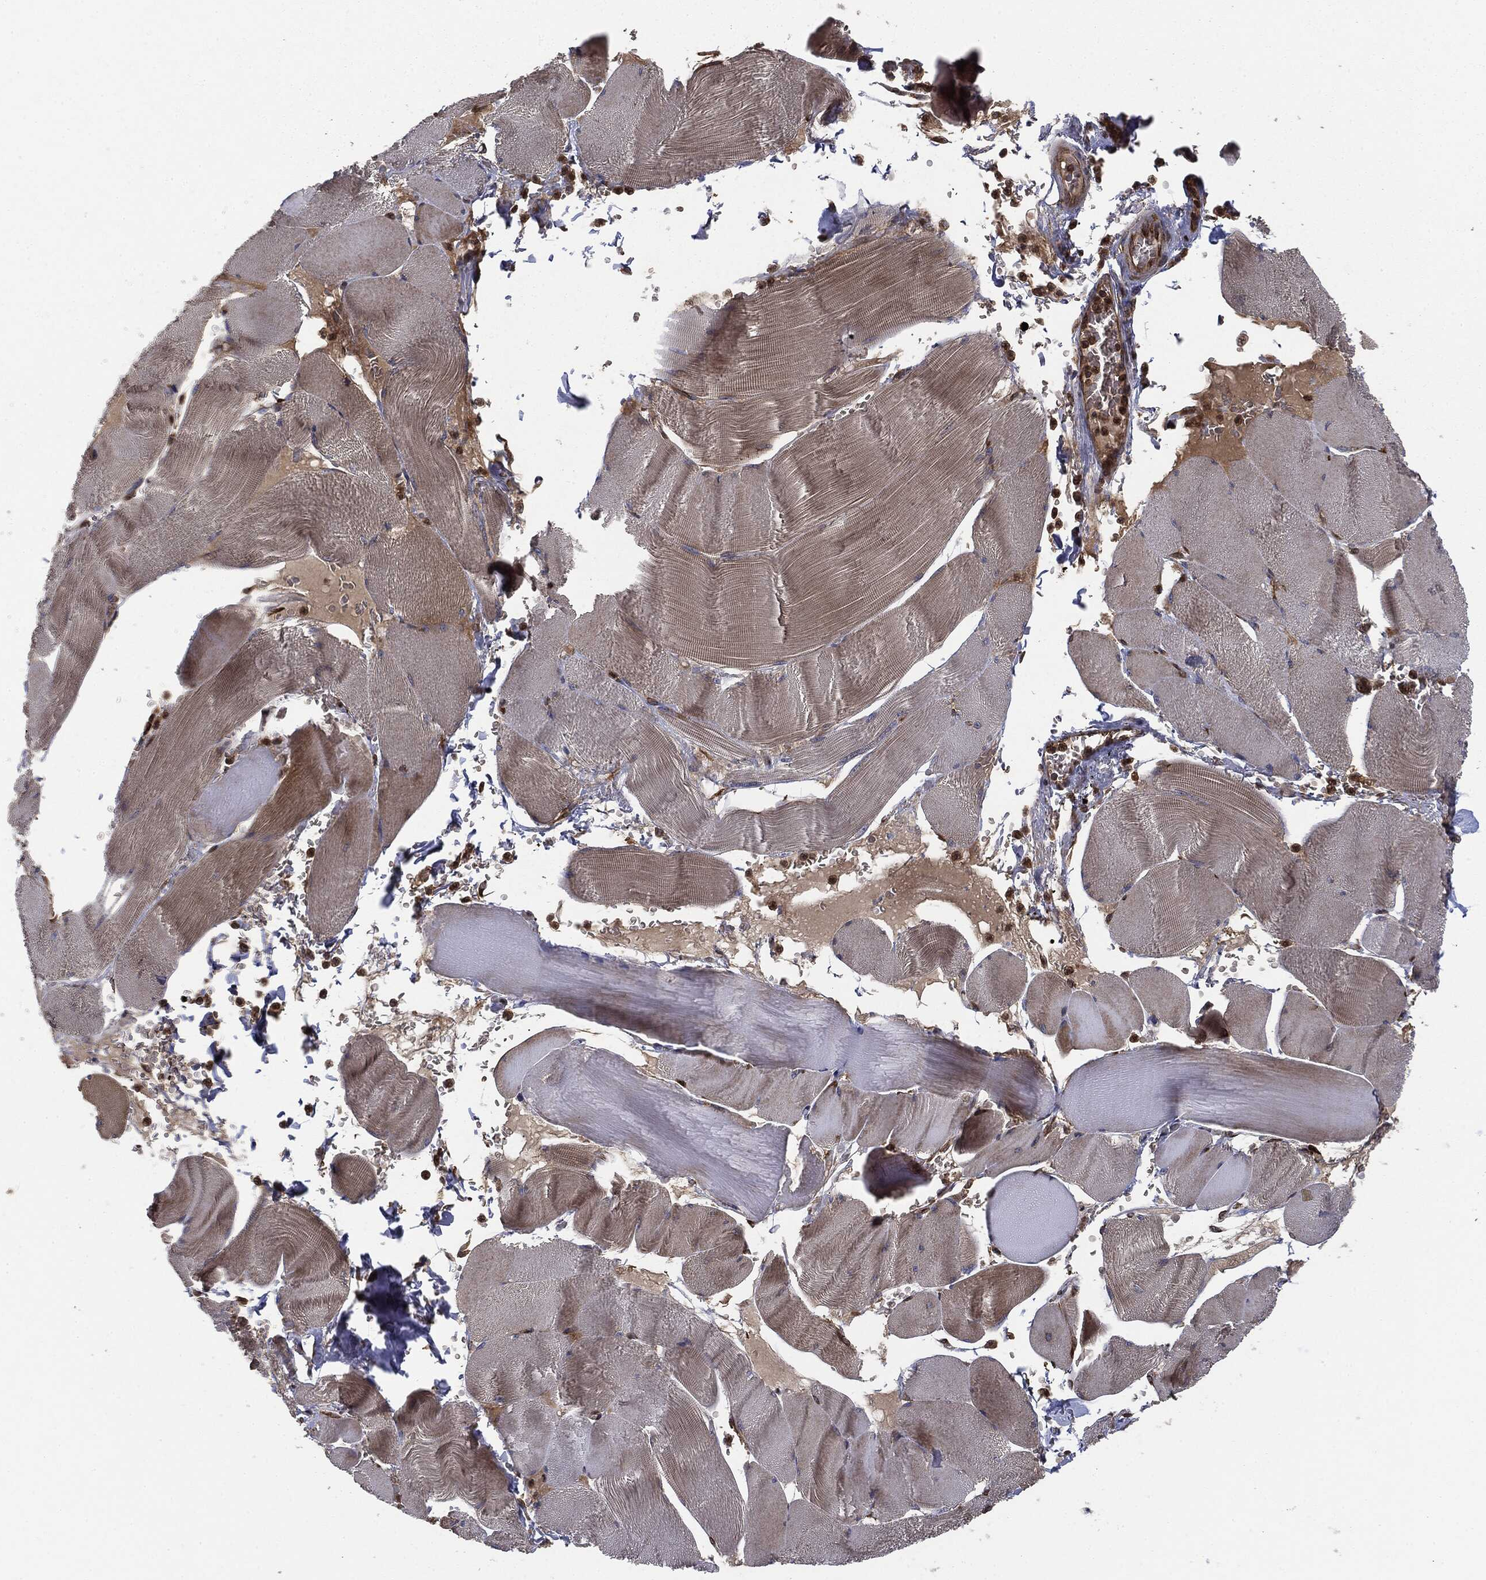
{"staining": {"intensity": "moderate", "quantity": "<25%", "location": "cytoplasmic/membranous"}, "tissue": "skeletal muscle", "cell_type": "Myocytes", "image_type": "normal", "snomed": [{"axis": "morphology", "description": "Normal tissue, NOS"}, {"axis": "topography", "description": "Skeletal muscle"}], "caption": "Skeletal muscle stained with immunohistochemistry demonstrates moderate cytoplasmic/membranous positivity in approximately <25% of myocytes.", "gene": "EIF2AK2", "patient": {"sex": "male", "age": 56}}